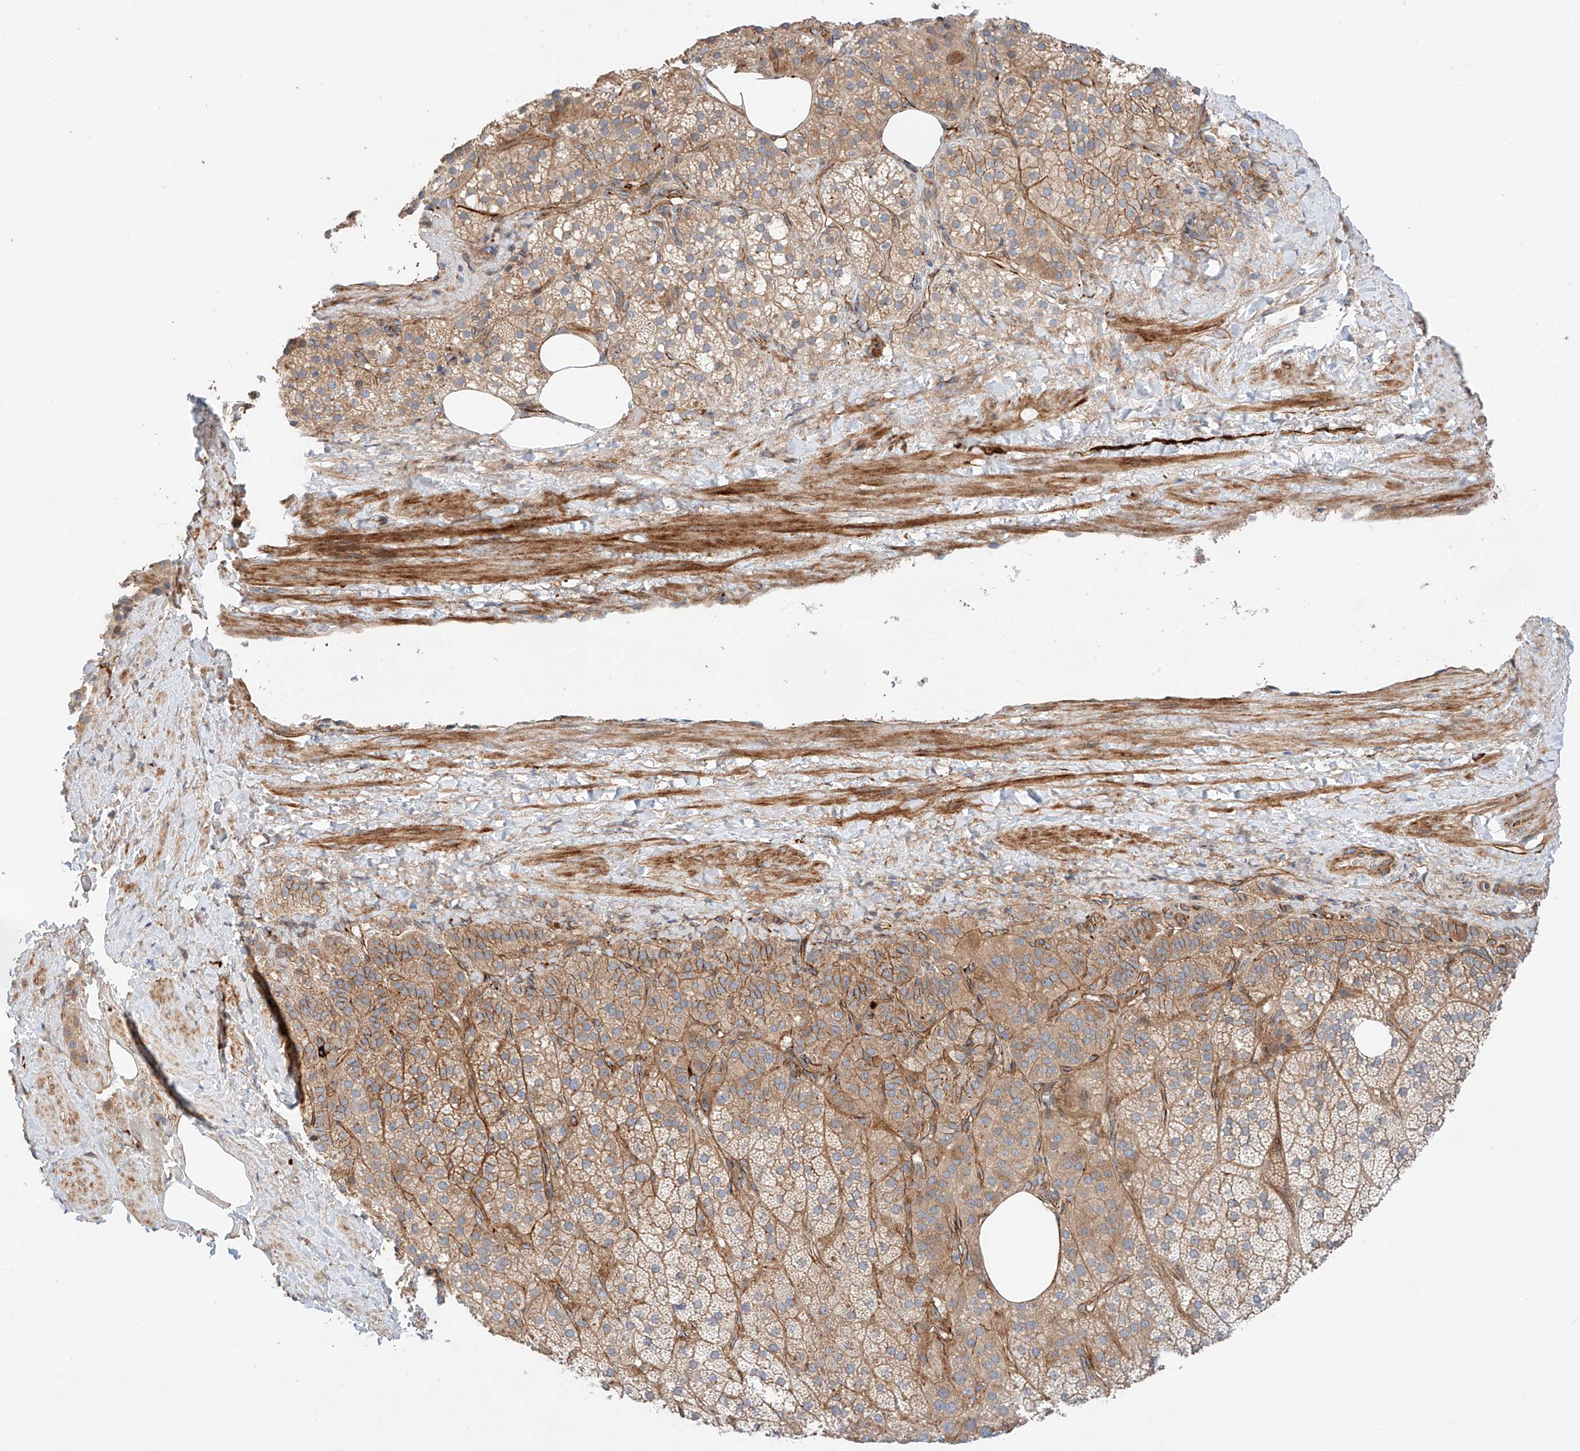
{"staining": {"intensity": "moderate", "quantity": ">75%", "location": "cytoplasmic/membranous"}, "tissue": "adrenal gland", "cell_type": "Glandular cells", "image_type": "normal", "snomed": [{"axis": "morphology", "description": "Normal tissue, NOS"}, {"axis": "topography", "description": "Adrenal gland"}], "caption": "IHC of normal adrenal gland shows medium levels of moderate cytoplasmic/membranous expression in approximately >75% of glandular cells.", "gene": "MINDY4", "patient": {"sex": "female", "age": 59}}